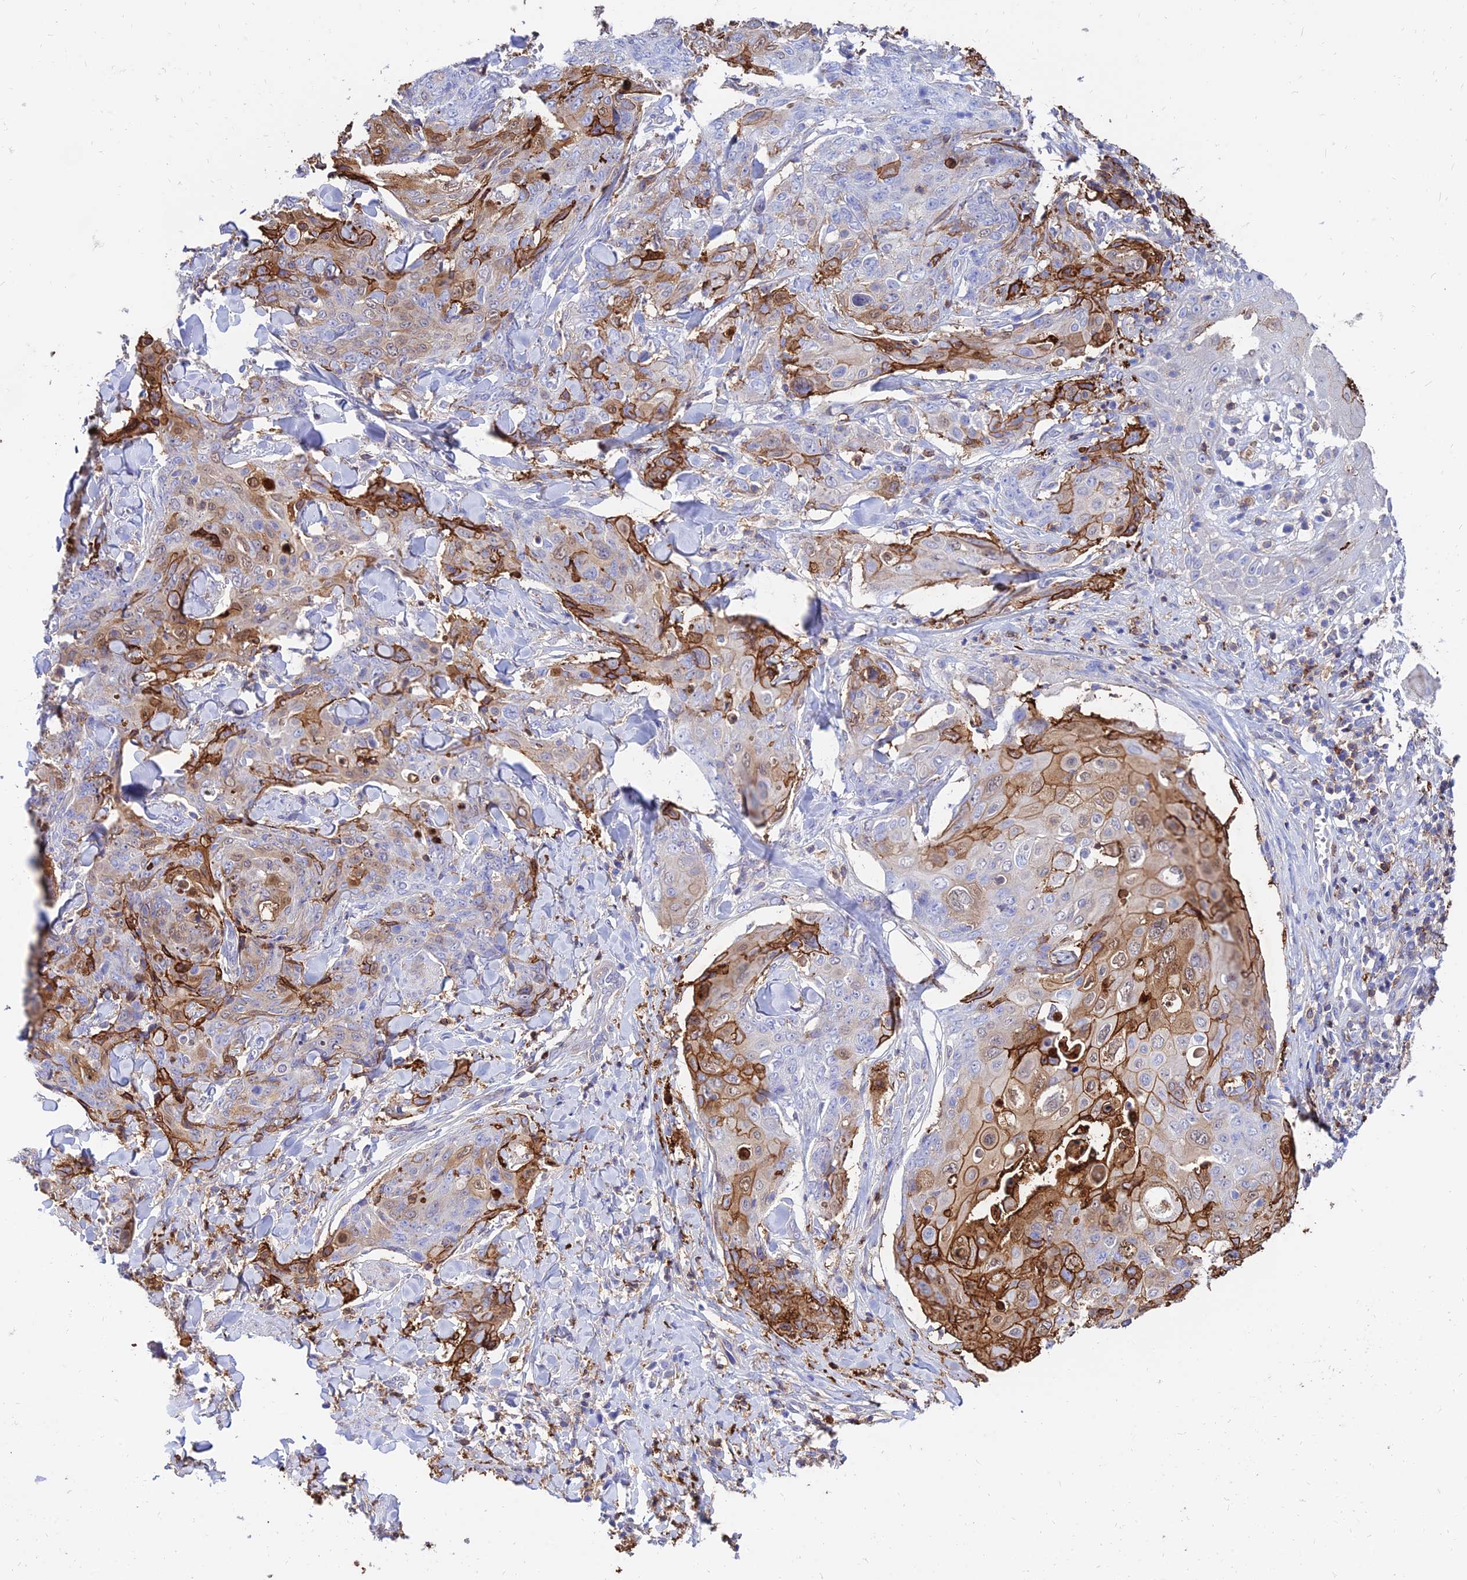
{"staining": {"intensity": "moderate", "quantity": "<25%", "location": "cytoplasmic/membranous"}, "tissue": "skin cancer", "cell_type": "Tumor cells", "image_type": "cancer", "snomed": [{"axis": "morphology", "description": "Squamous cell carcinoma, NOS"}, {"axis": "topography", "description": "Skin"}, {"axis": "topography", "description": "Vulva"}], "caption": "Skin cancer (squamous cell carcinoma) stained with a brown dye exhibits moderate cytoplasmic/membranous positive staining in approximately <25% of tumor cells.", "gene": "SREK1IP1", "patient": {"sex": "female", "age": 85}}